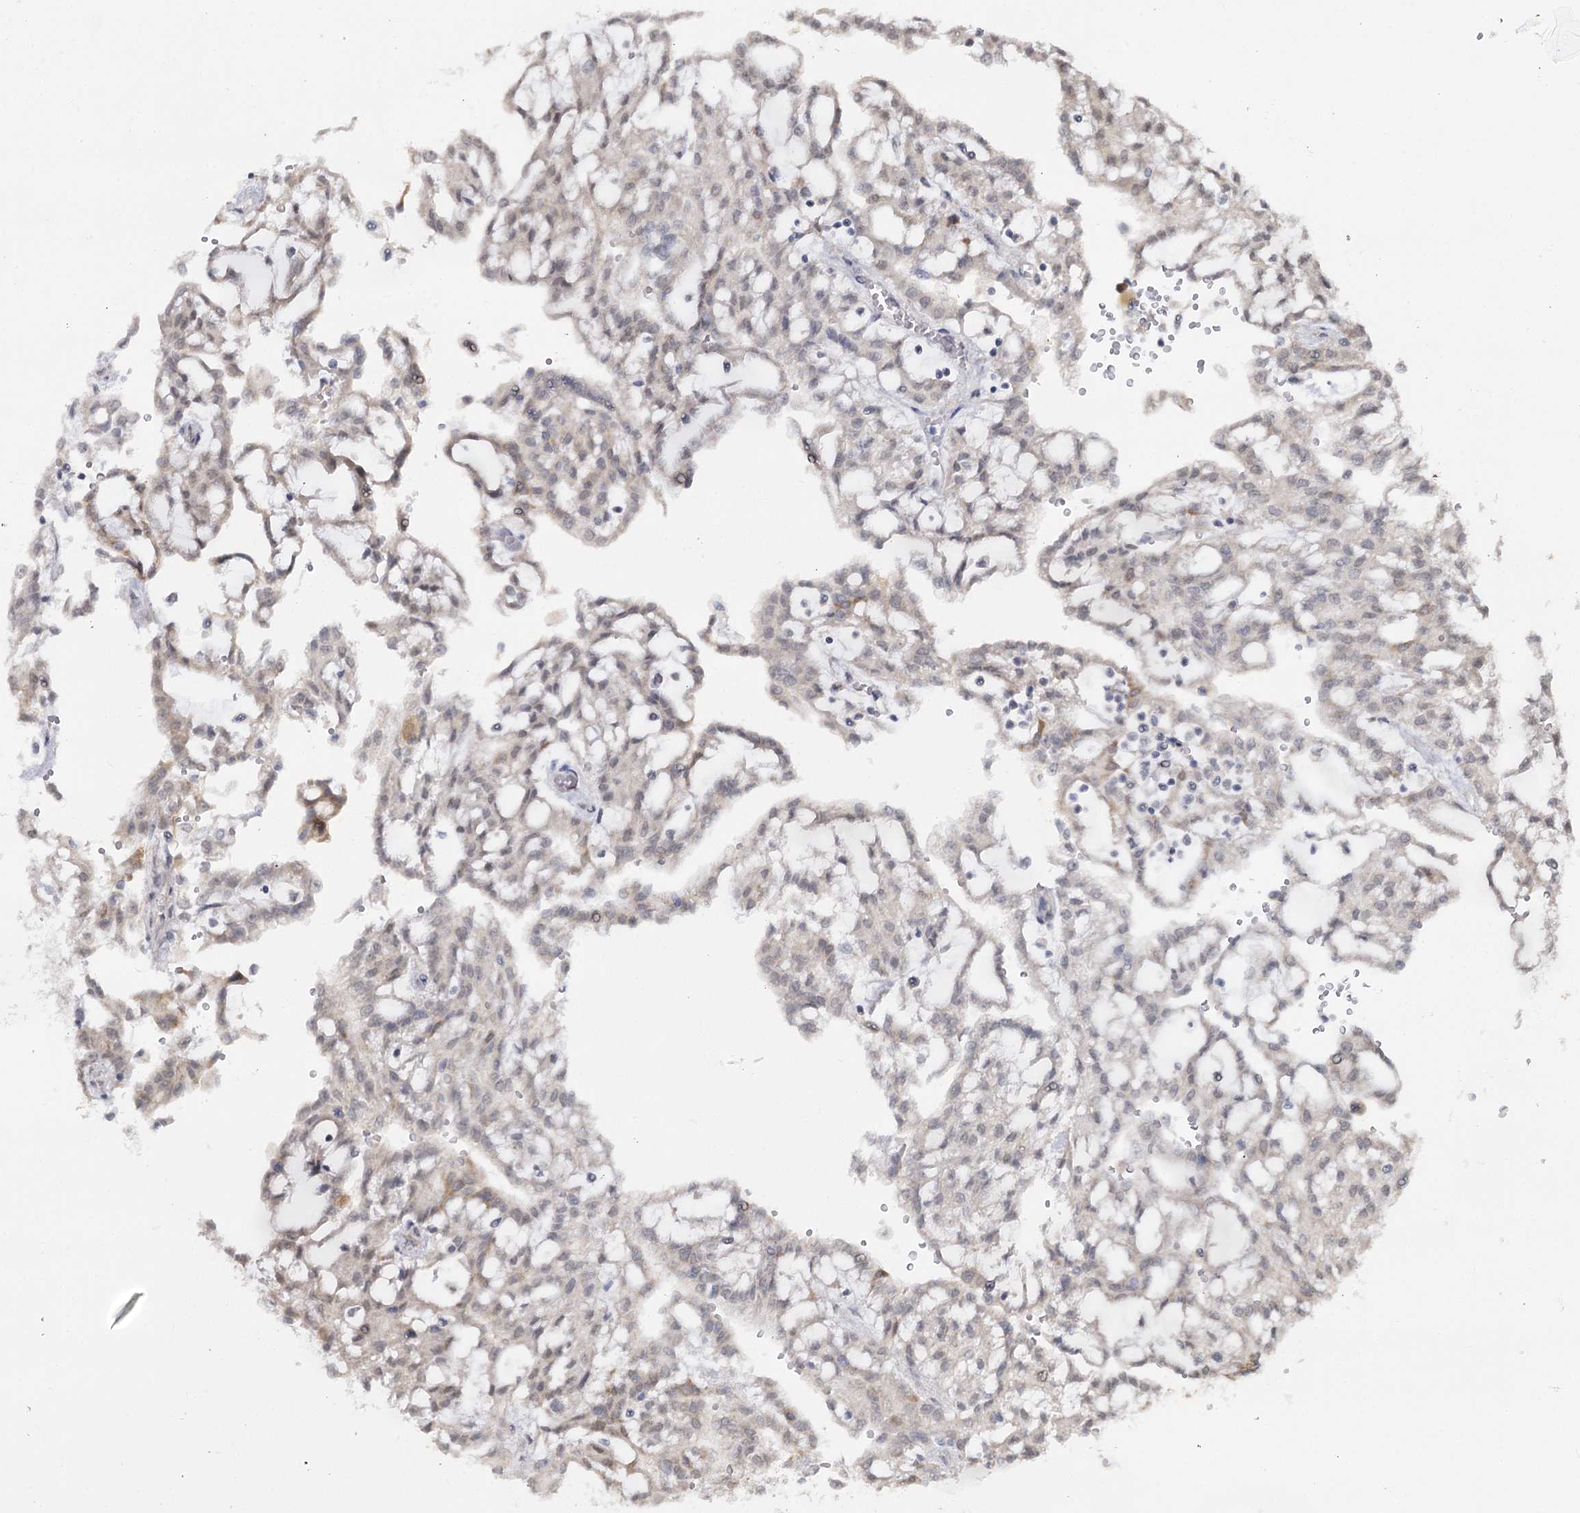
{"staining": {"intensity": "weak", "quantity": "<25%", "location": "nuclear"}, "tissue": "renal cancer", "cell_type": "Tumor cells", "image_type": "cancer", "snomed": [{"axis": "morphology", "description": "Adenocarcinoma, NOS"}, {"axis": "topography", "description": "Kidney"}], "caption": "High magnification brightfield microscopy of renal cancer (adenocarcinoma) stained with DAB (3,3'-diaminobenzidine) (brown) and counterstained with hematoxylin (blue): tumor cells show no significant expression.", "gene": "TBC1D9B", "patient": {"sex": "male", "age": 63}}